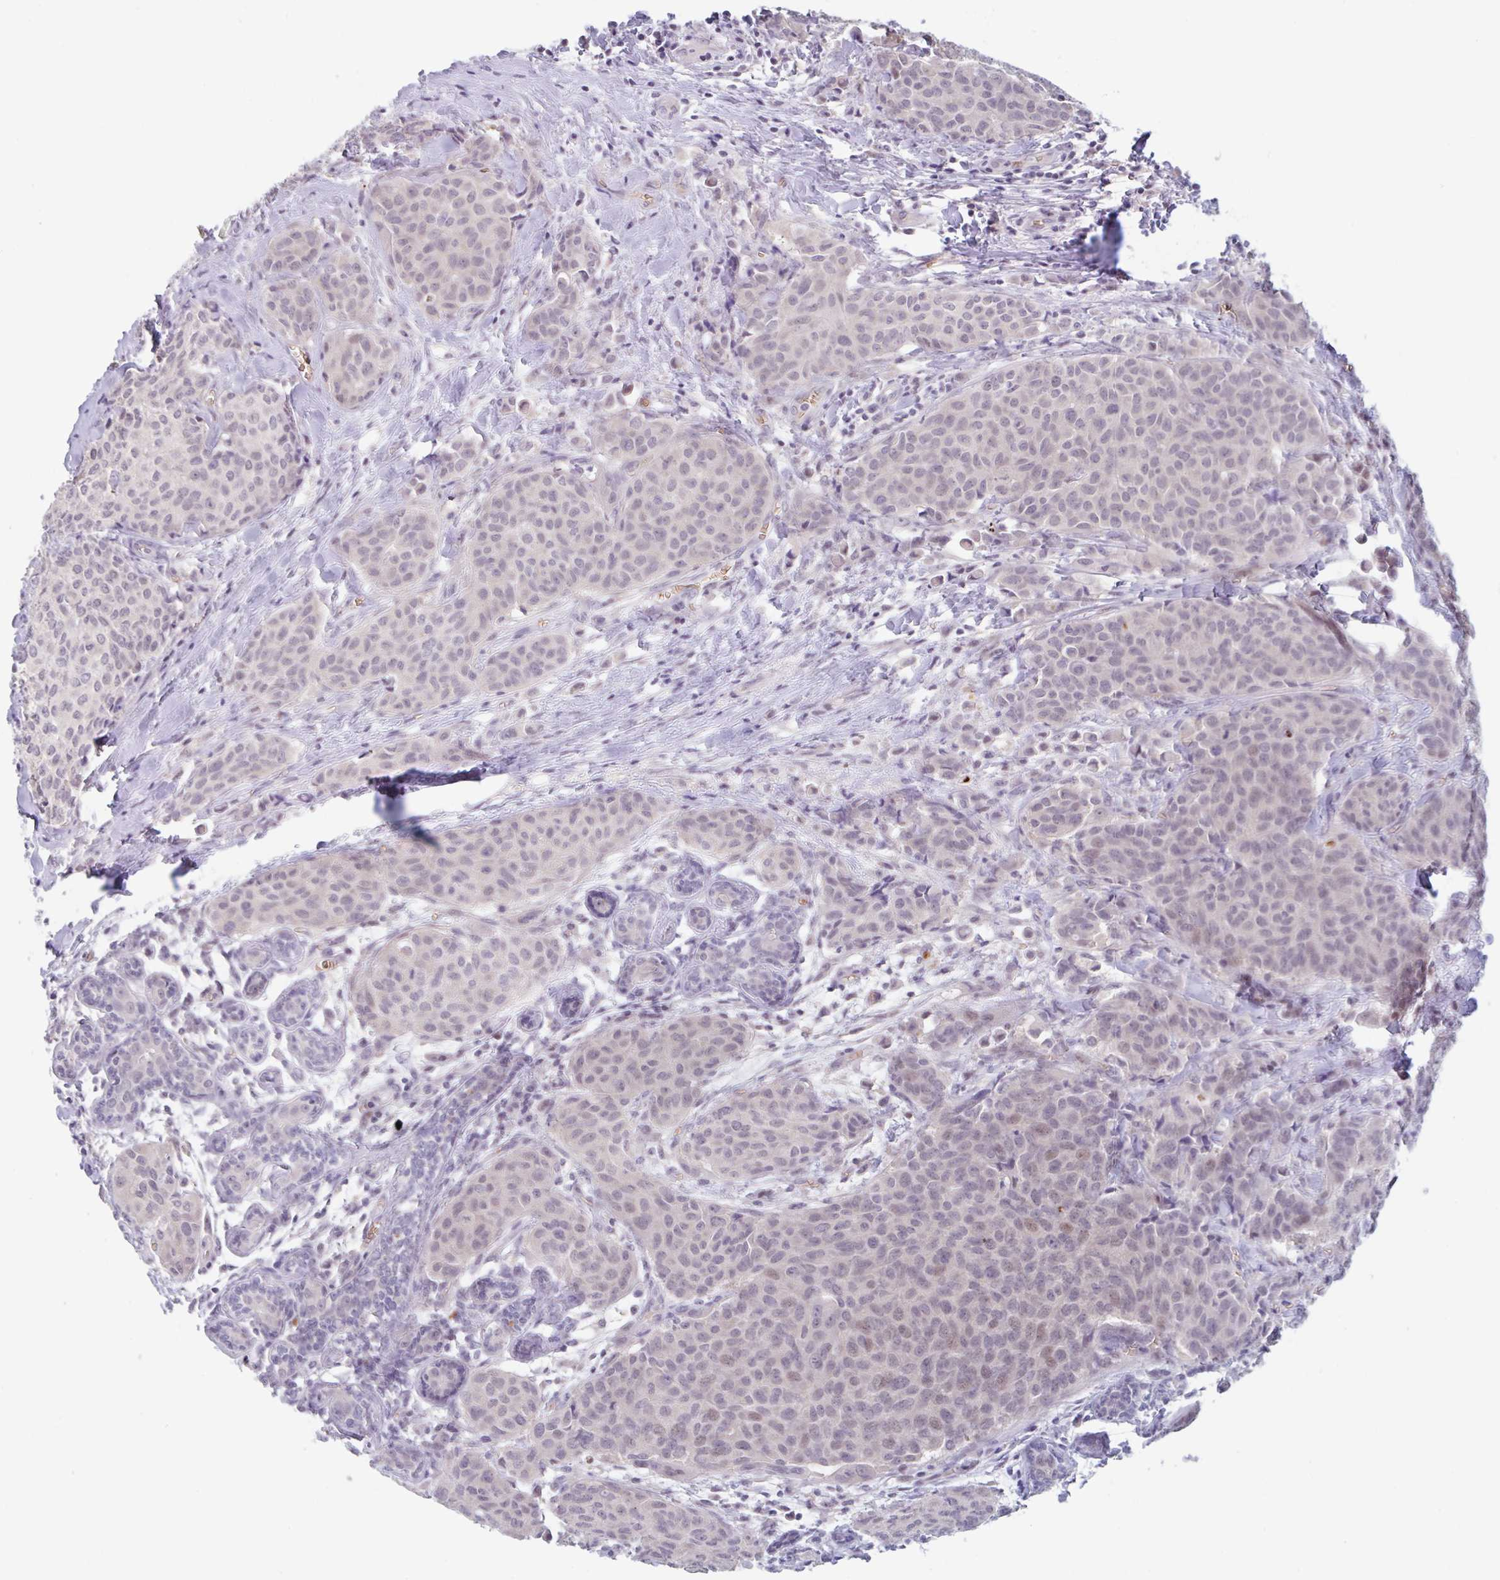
{"staining": {"intensity": "weak", "quantity": "25%-75%", "location": "nuclear"}, "tissue": "breast cancer", "cell_type": "Tumor cells", "image_type": "cancer", "snomed": [{"axis": "morphology", "description": "Duct carcinoma"}, {"axis": "topography", "description": "Breast"}], "caption": "Weak nuclear expression for a protein is present in approximately 25%-75% of tumor cells of invasive ductal carcinoma (breast) using immunohistochemistry.", "gene": "RHAG", "patient": {"sex": "female", "age": 47}}